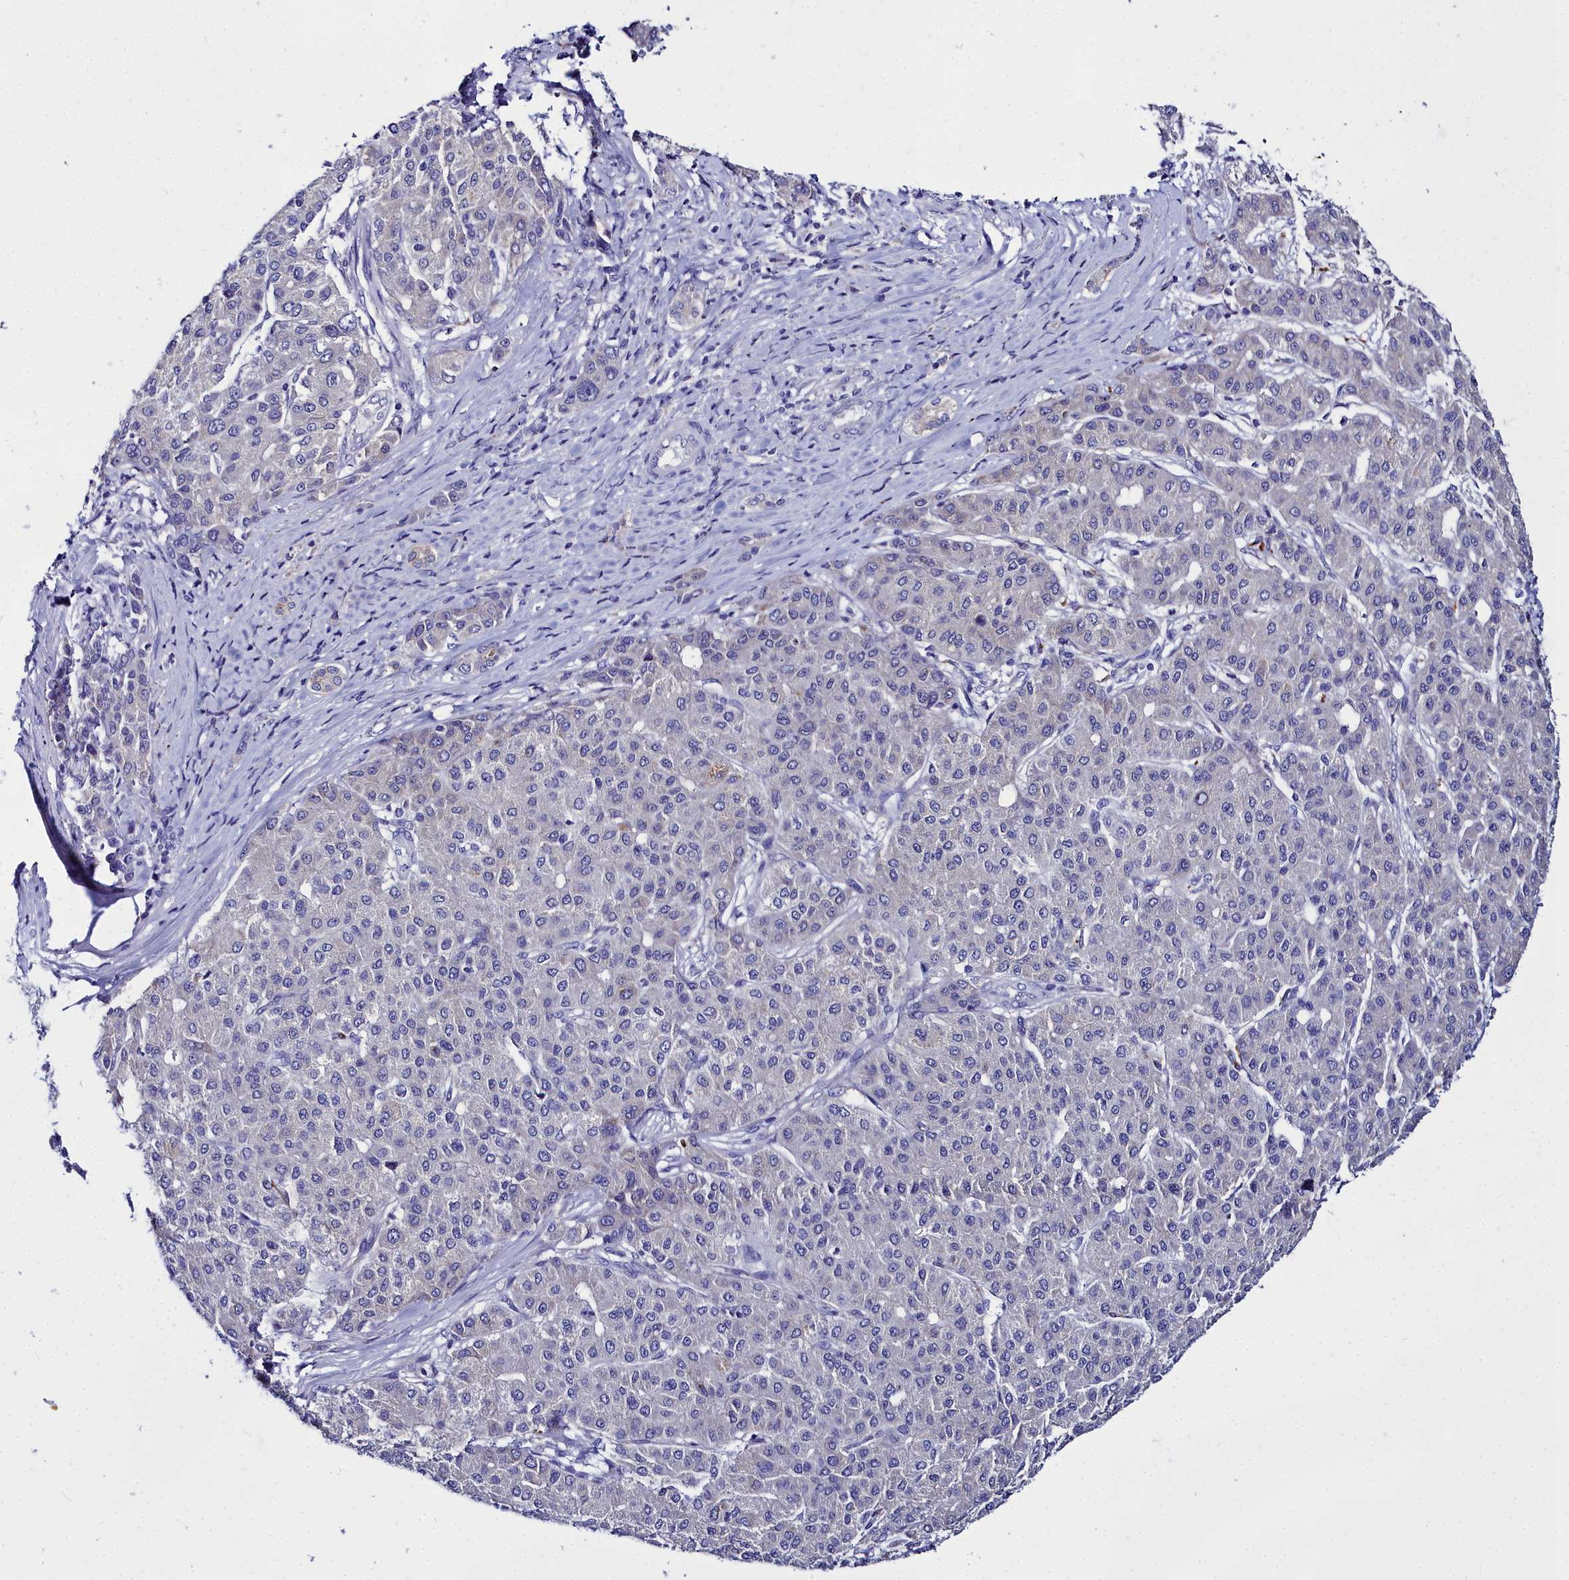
{"staining": {"intensity": "negative", "quantity": "none", "location": "none"}, "tissue": "liver cancer", "cell_type": "Tumor cells", "image_type": "cancer", "snomed": [{"axis": "morphology", "description": "Carcinoma, Hepatocellular, NOS"}, {"axis": "topography", "description": "Liver"}], "caption": "Immunohistochemistry micrograph of liver cancer stained for a protein (brown), which demonstrates no staining in tumor cells.", "gene": "ELAPOR2", "patient": {"sex": "male", "age": 65}}